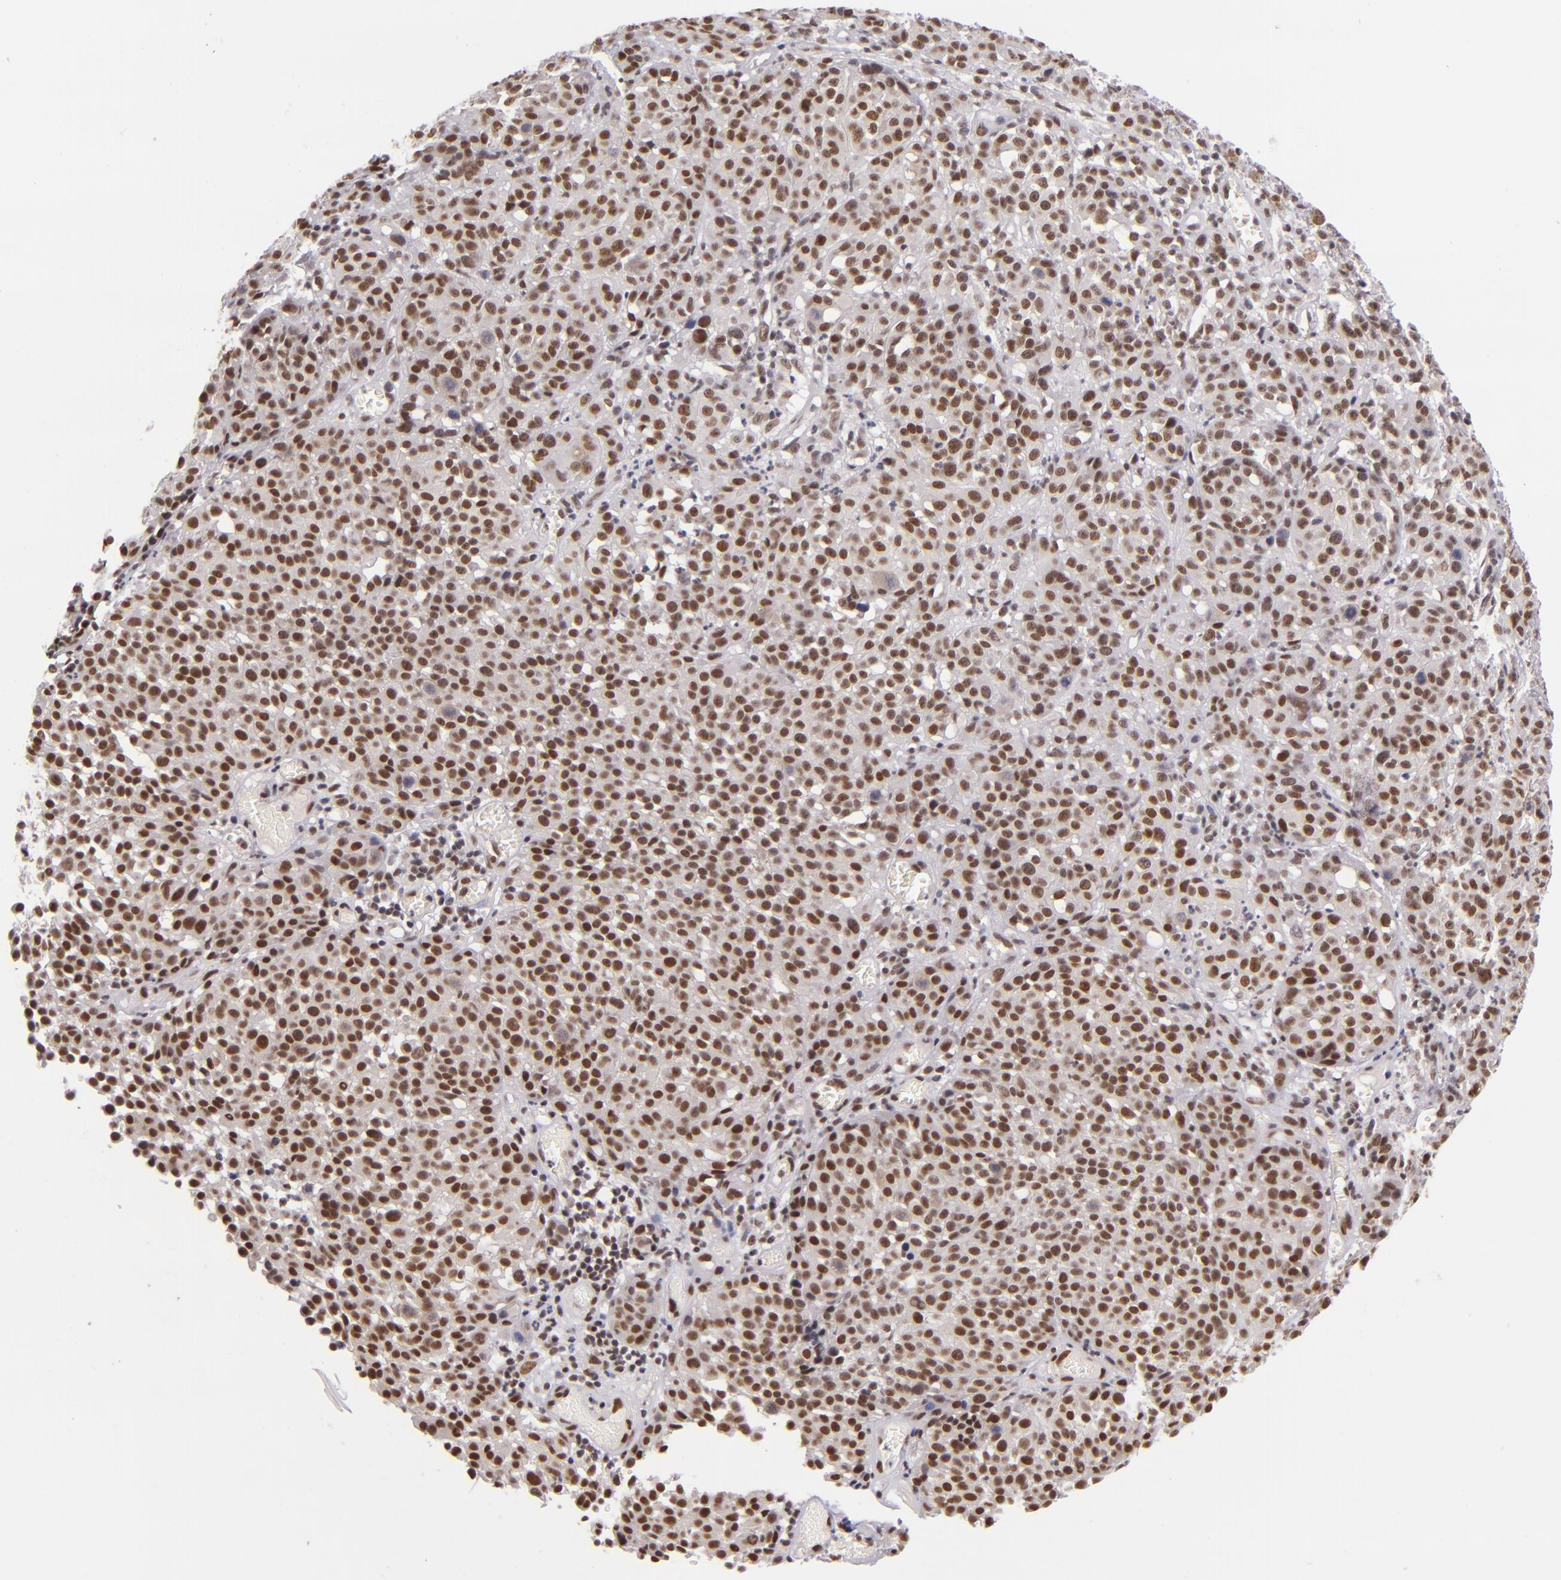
{"staining": {"intensity": "moderate", "quantity": ">75%", "location": "nuclear"}, "tissue": "melanoma", "cell_type": "Tumor cells", "image_type": "cancer", "snomed": [{"axis": "morphology", "description": "Malignant melanoma, NOS"}, {"axis": "topography", "description": "Skin"}], "caption": "Protein analysis of malignant melanoma tissue shows moderate nuclear staining in approximately >75% of tumor cells.", "gene": "ZNF148", "patient": {"sex": "female", "age": 49}}